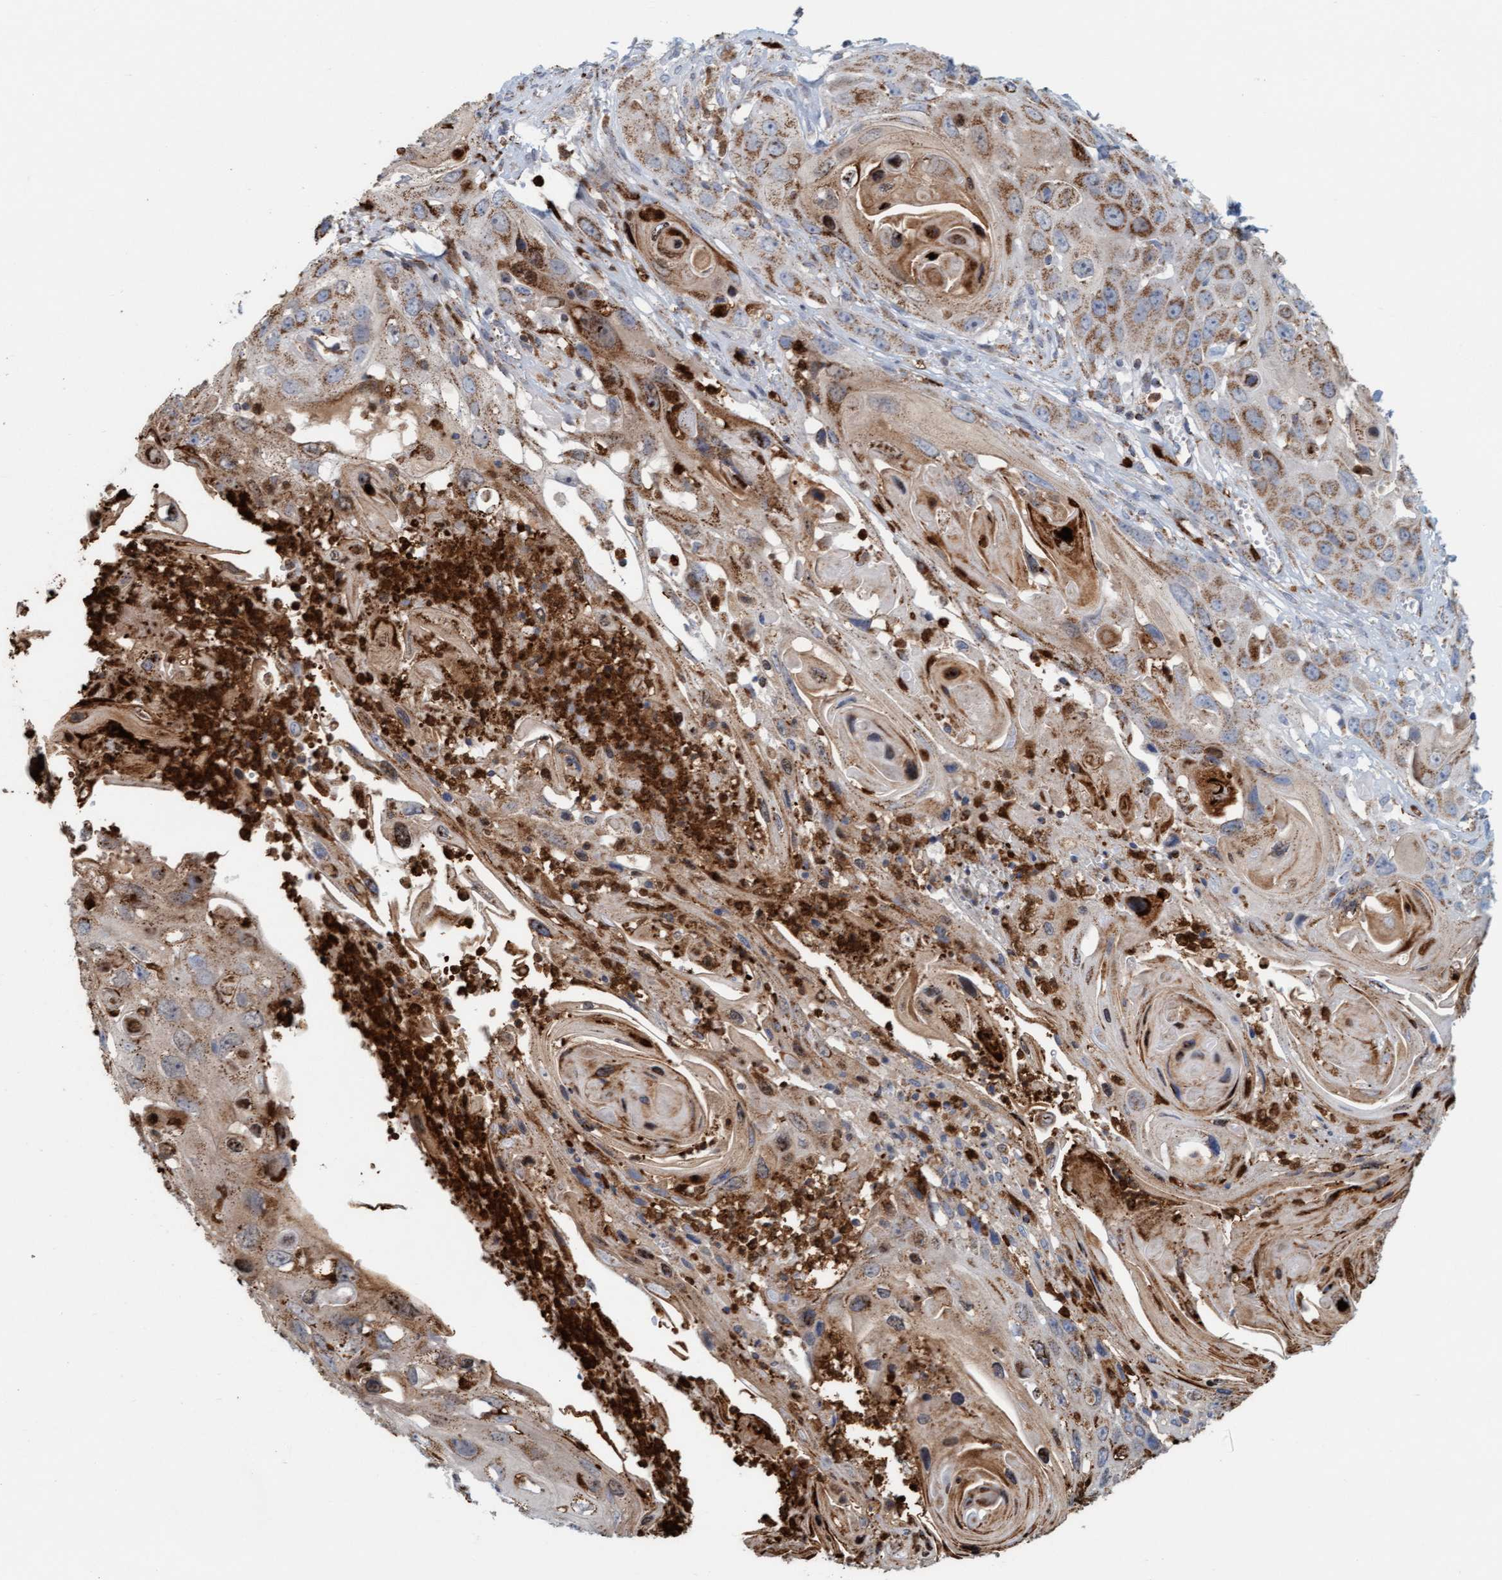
{"staining": {"intensity": "moderate", "quantity": ">75%", "location": "cytoplasmic/membranous"}, "tissue": "skin cancer", "cell_type": "Tumor cells", "image_type": "cancer", "snomed": [{"axis": "morphology", "description": "Squamous cell carcinoma, NOS"}, {"axis": "topography", "description": "Skin"}], "caption": "Skin cancer stained with a protein marker reveals moderate staining in tumor cells.", "gene": "B9D1", "patient": {"sex": "male", "age": 55}}